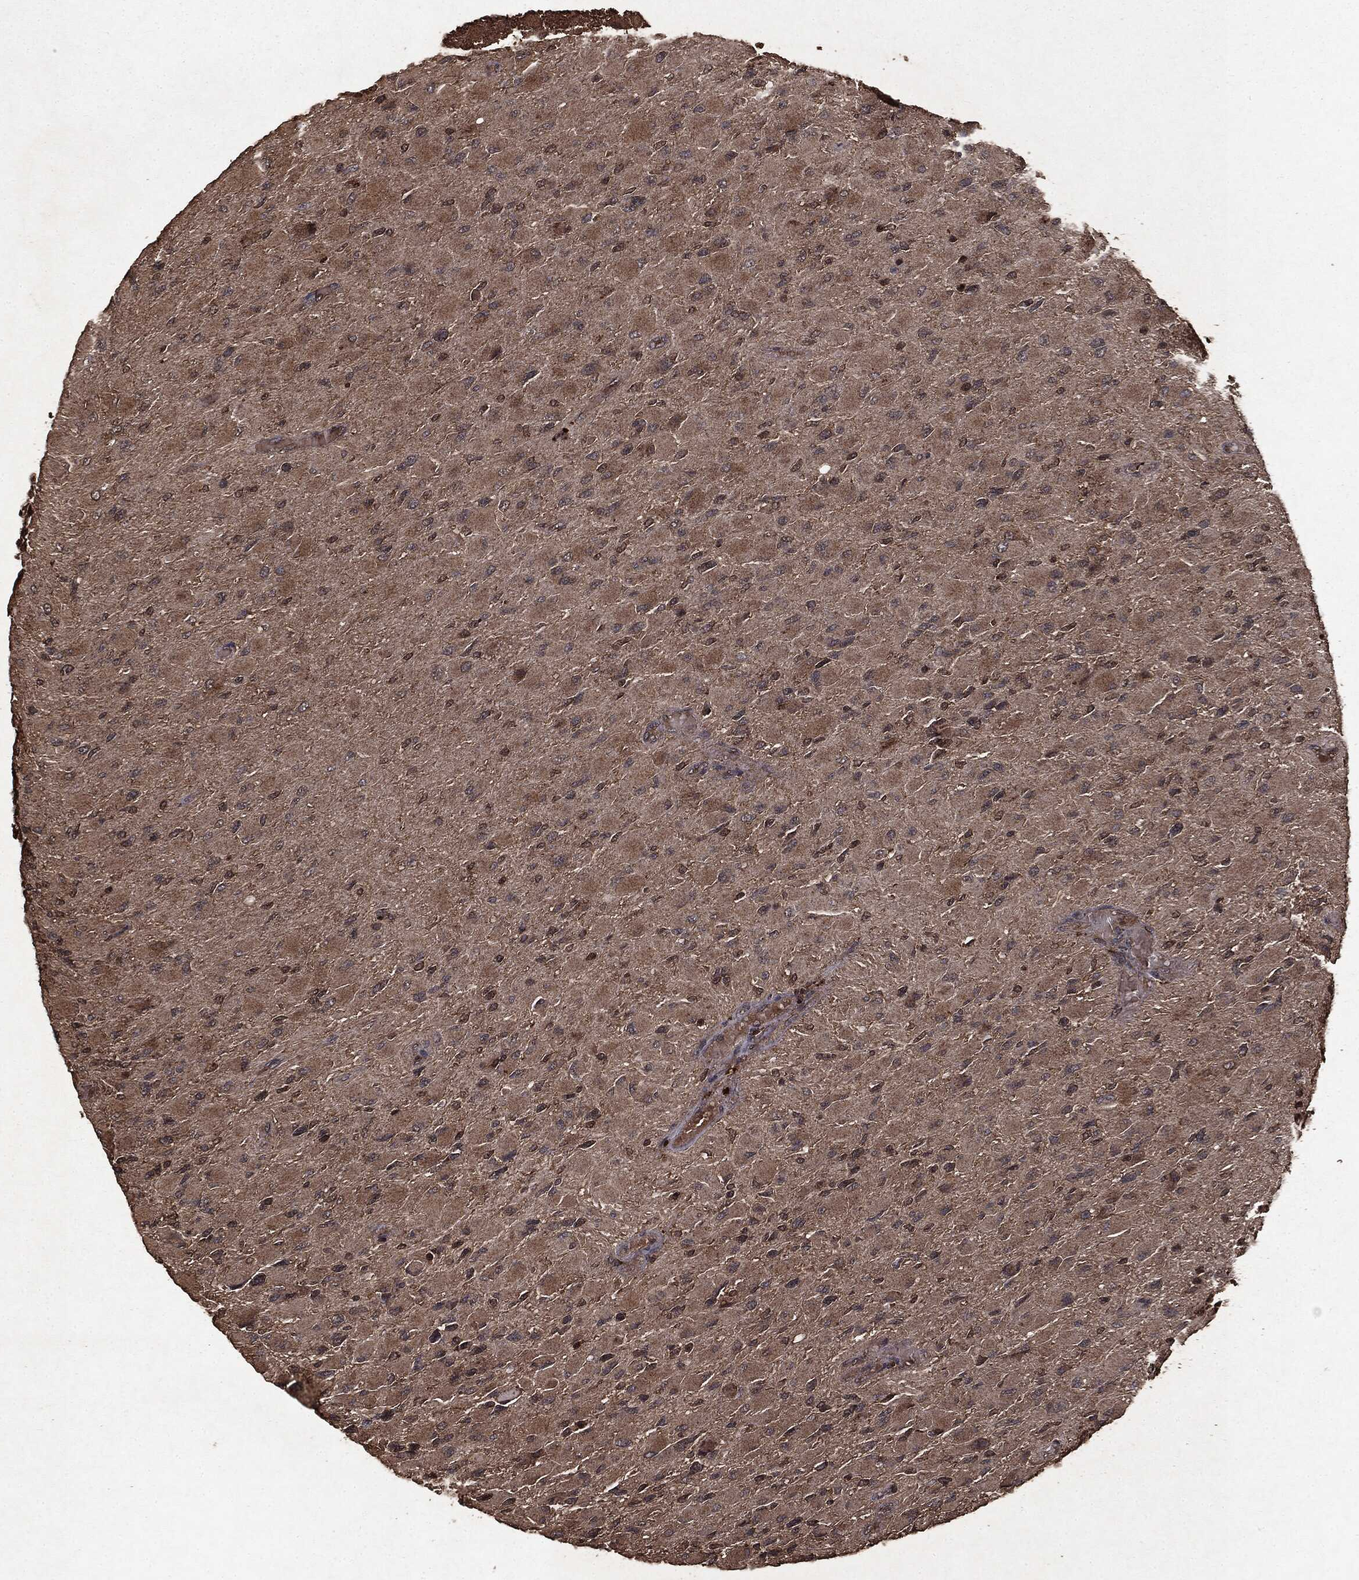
{"staining": {"intensity": "weak", "quantity": "25%-75%", "location": "cytoplasmic/membranous"}, "tissue": "glioma", "cell_type": "Tumor cells", "image_type": "cancer", "snomed": [{"axis": "morphology", "description": "Glioma, malignant, High grade"}, {"axis": "topography", "description": "Cerebral cortex"}], "caption": "Protein staining by immunohistochemistry (IHC) exhibits weak cytoplasmic/membranous positivity in about 25%-75% of tumor cells in glioma.", "gene": "NME1", "patient": {"sex": "female", "age": 36}}